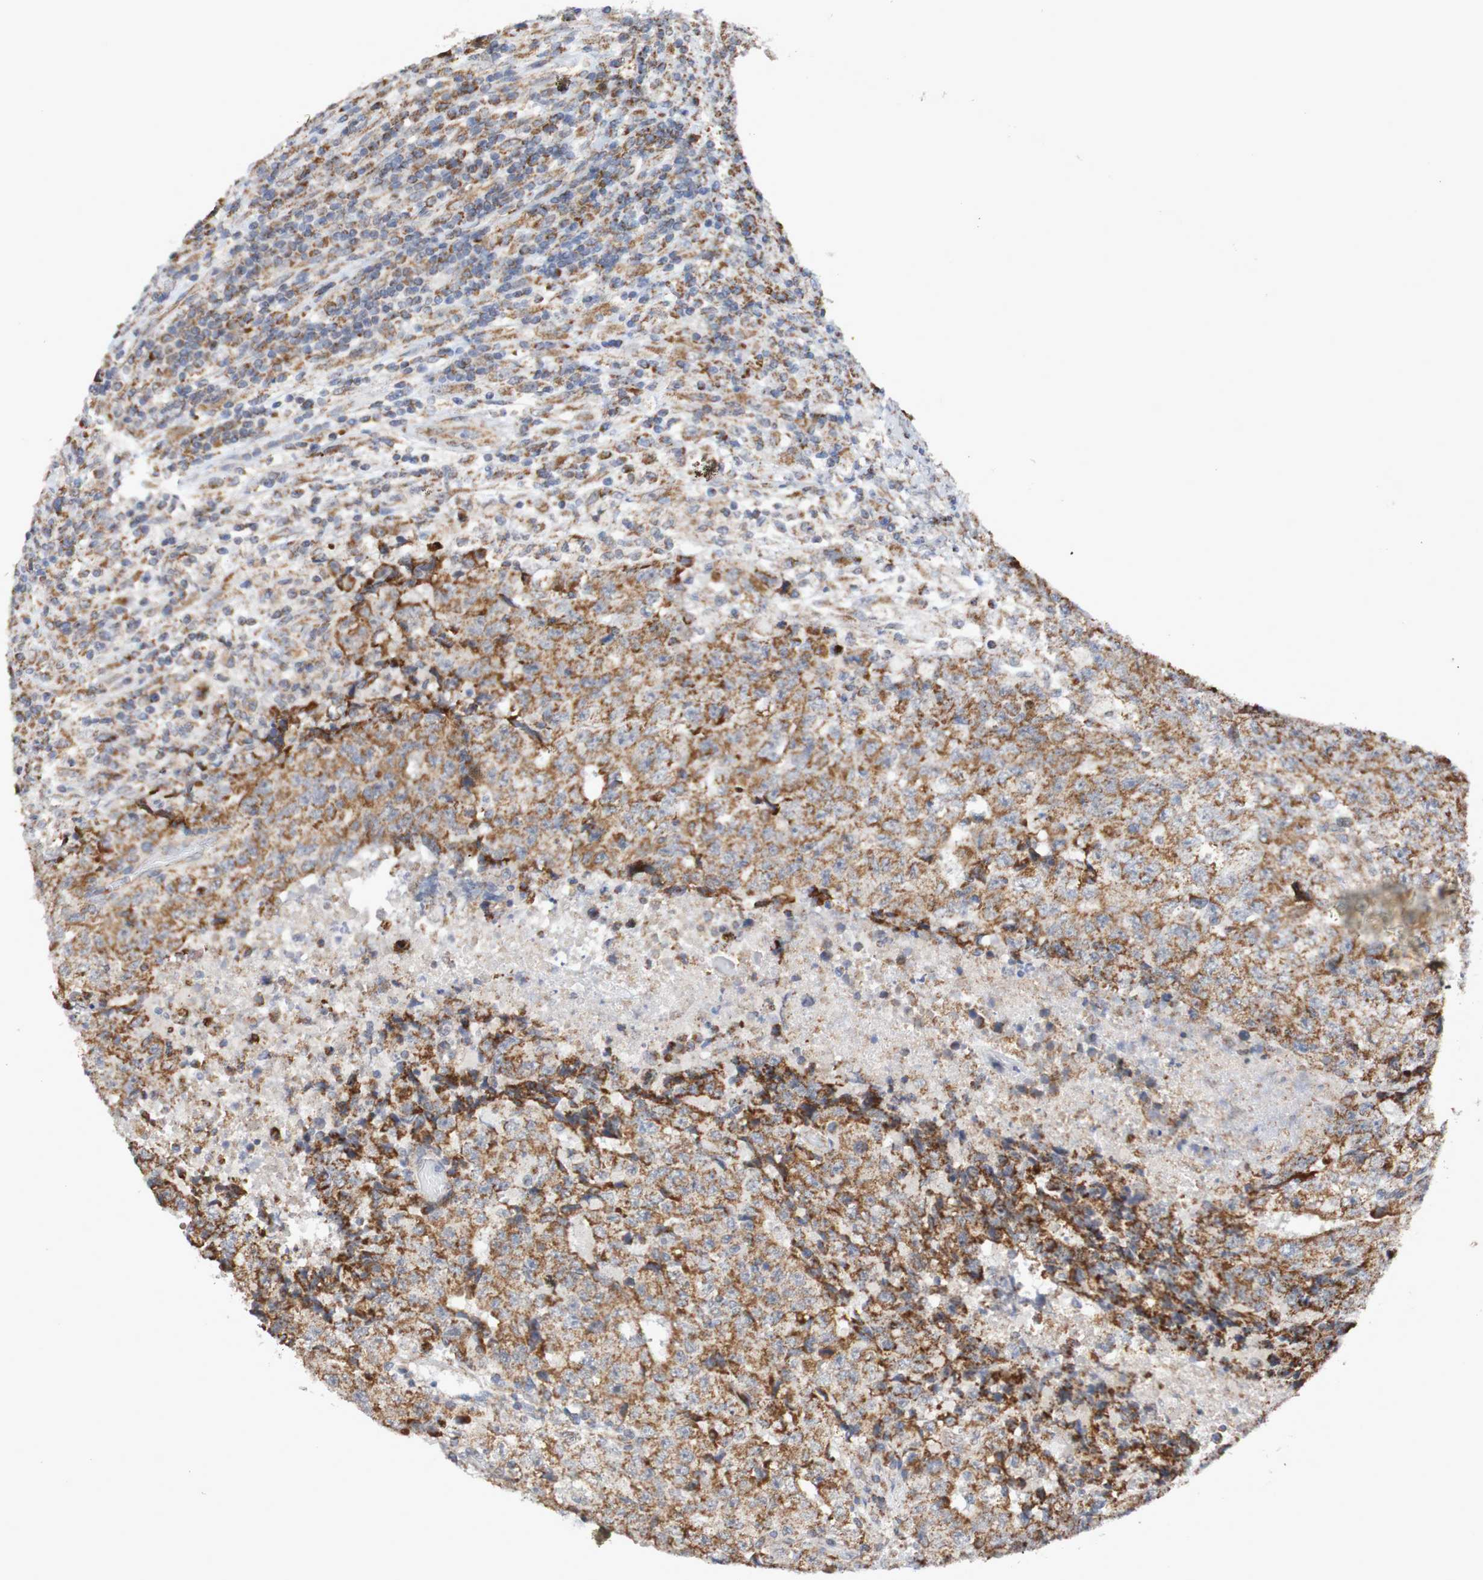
{"staining": {"intensity": "strong", "quantity": "25%-75%", "location": "cytoplasmic/membranous"}, "tissue": "testis cancer", "cell_type": "Tumor cells", "image_type": "cancer", "snomed": [{"axis": "morphology", "description": "Necrosis, NOS"}, {"axis": "morphology", "description": "Carcinoma, Embryonal, NOS"}, {"axis": "topography", "description": "Testis"}], "caption": "IHC photomicrograph of testis cancer (embryonal carcinoma) stained for a protein (brown), which demonstrates high levels of strong cytoplasmic/membranous positivity in about 25%-75% of tumor cells.", "gene": "DVL1", "patient": {"sex": "male", "age": 19}}